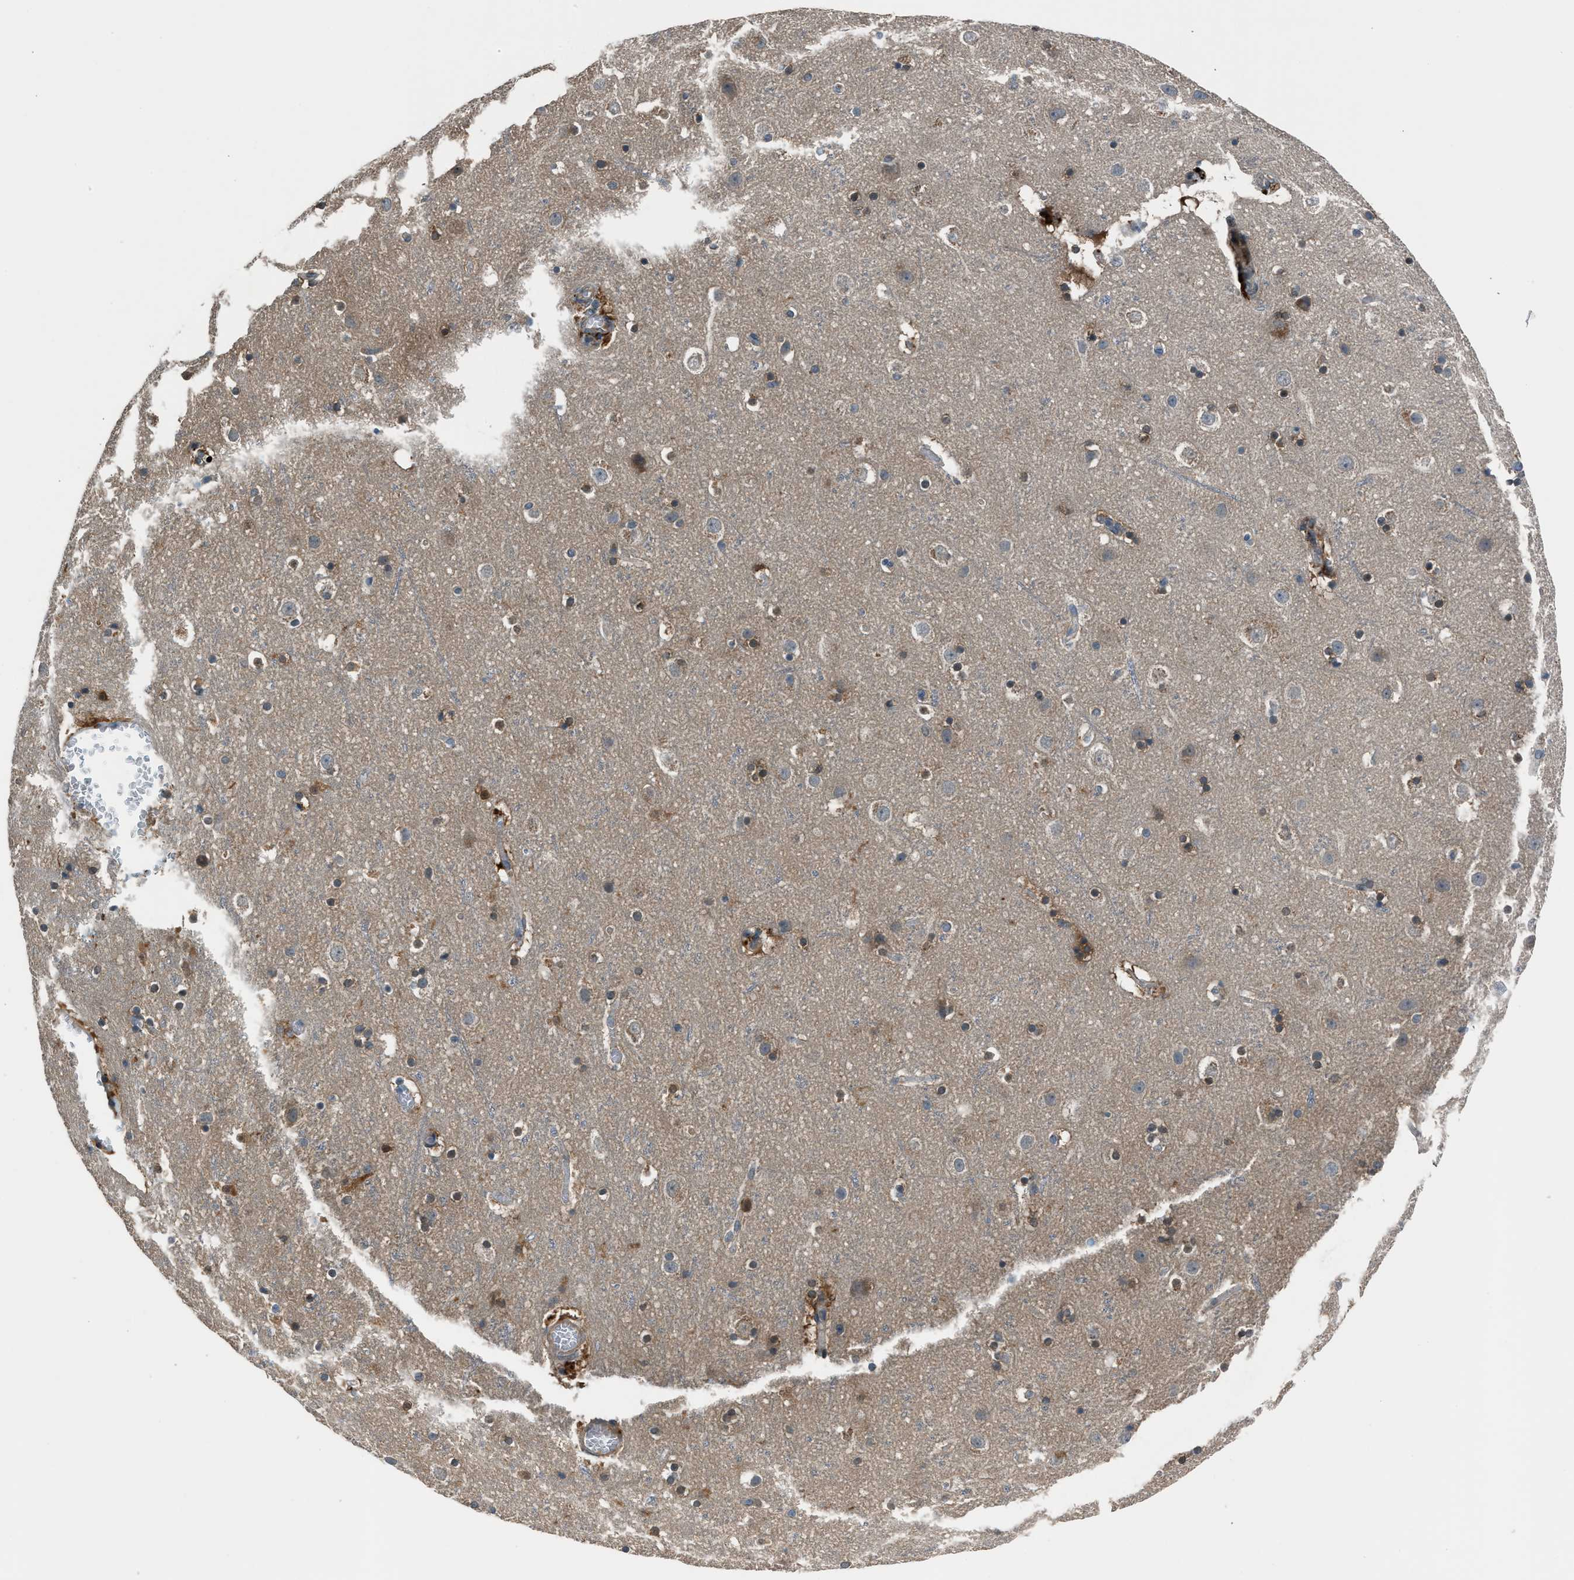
{"staining": {"intensity": "weak", "quantity": "<25%", "location": "cytoplasmic/membranous"}, "tissue": "cerebral cortex", "cell_type": "Endothelial cells", "image_type": "normal", "snomed": [{"axis": "morphology", "description": "Normal tissue, NOS"}, {"axis": "topography", "description": "Cerebral cortex"}], "caption": "Immunohistochemical staining of normal human cerebral cortex exhibits no significant expression in endothelial cells. (Stains: DAB immunohistochemistry with hematoxylin counter stain, Microscopy: brightfield microscopy at high magnification).", "gene": "LMLN", "patient": {"sex": "male", "age": 45}}